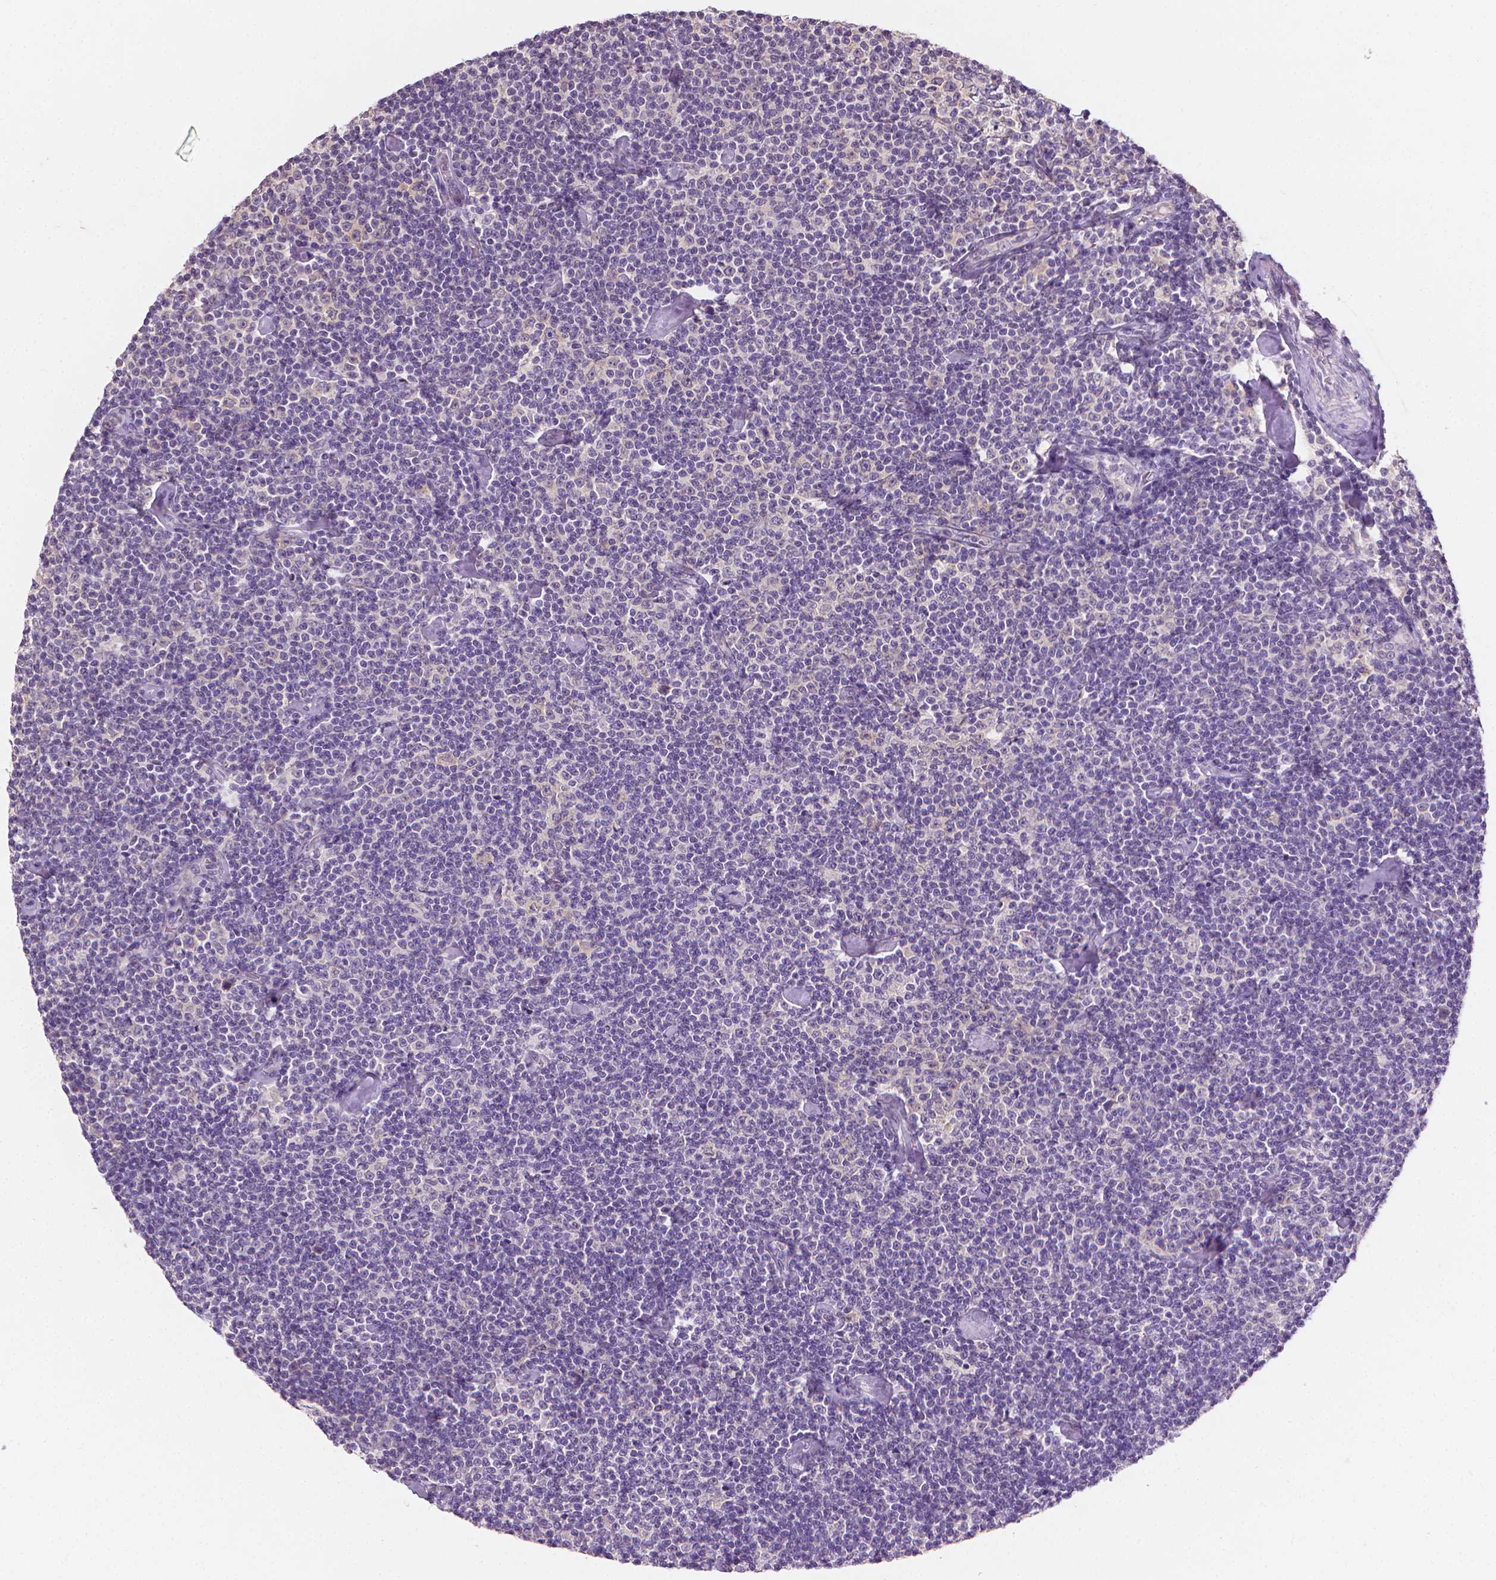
{"staining": {"intensity": "negative", "quantity": "none", "location": "none"}, "tissue": "lymphoma", "cell_type": "Tumor cells", "image_type": "cancer", "snomed": [{"axis": "morphology", "description": "Malignant lymphoma, non-Hodgkin's type, Low grade"}, {"axis": "topography", "description": "Lymph node"}], "caption": "This image is of lymphoma stained with IHC to label a protein in brown with the nuclei are counter-stained blue. There is no staining in tumor cells. (Brightfield microscopy of DAB (3,3'-diaminobenzidine) immunohistochemistry (IHC) at high magnification).", "gene": "FASN", "patient": {"sex": "male", "age": 81}}